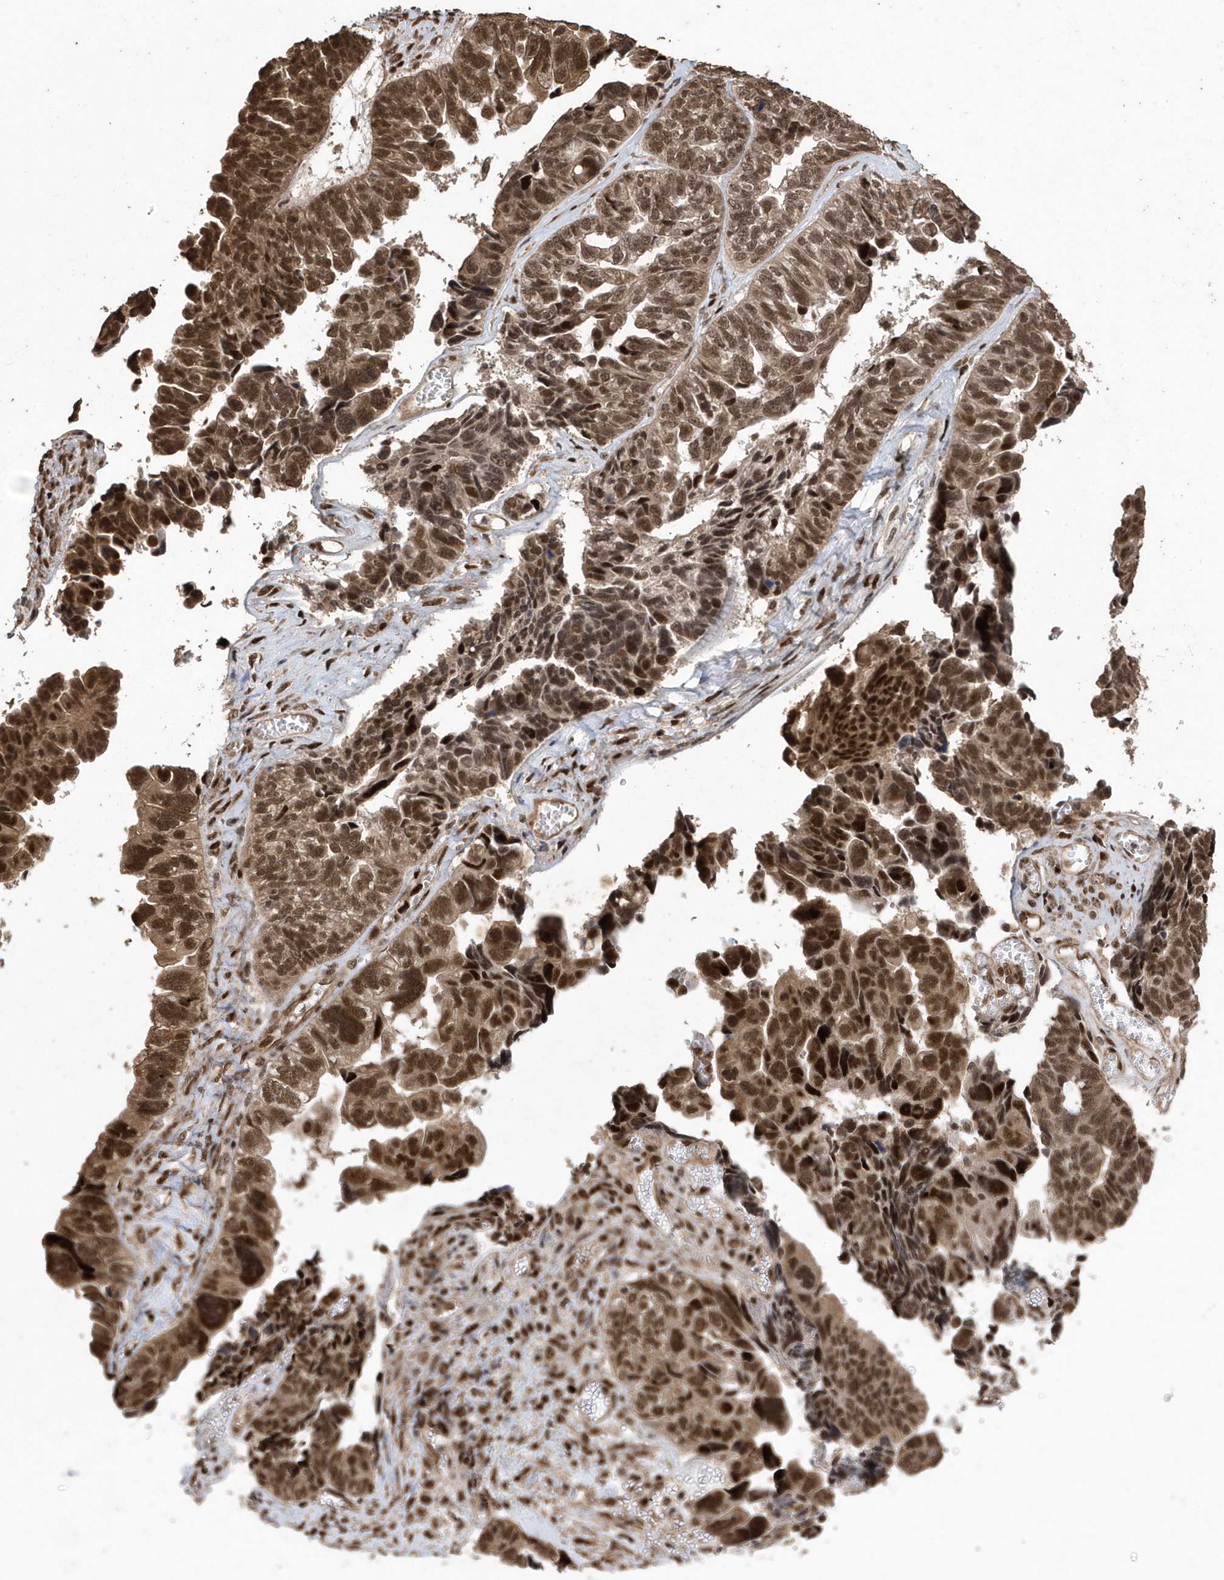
{"staining": {"intensity": "moderate", "quantity": ">75%", "location": "nuclear"}, "tissue": "ovarian cancer", "cell_type": "Tumor cells", "image_type": "cancer", "snomed": [{"axis": "morphology", "description": "Cystadenocarcinoma, serous, NOS"}, {"axis": "topography", "description": "Ovary"}], "caption": "Protein analysis of ovarian cancer (serous cystadenocarcinoma) tissue exhibits moderate nuclear expression in about >75% of tumor cells.", "gene": "INTS12", "patient": {"sex": "female", "age": 79}}